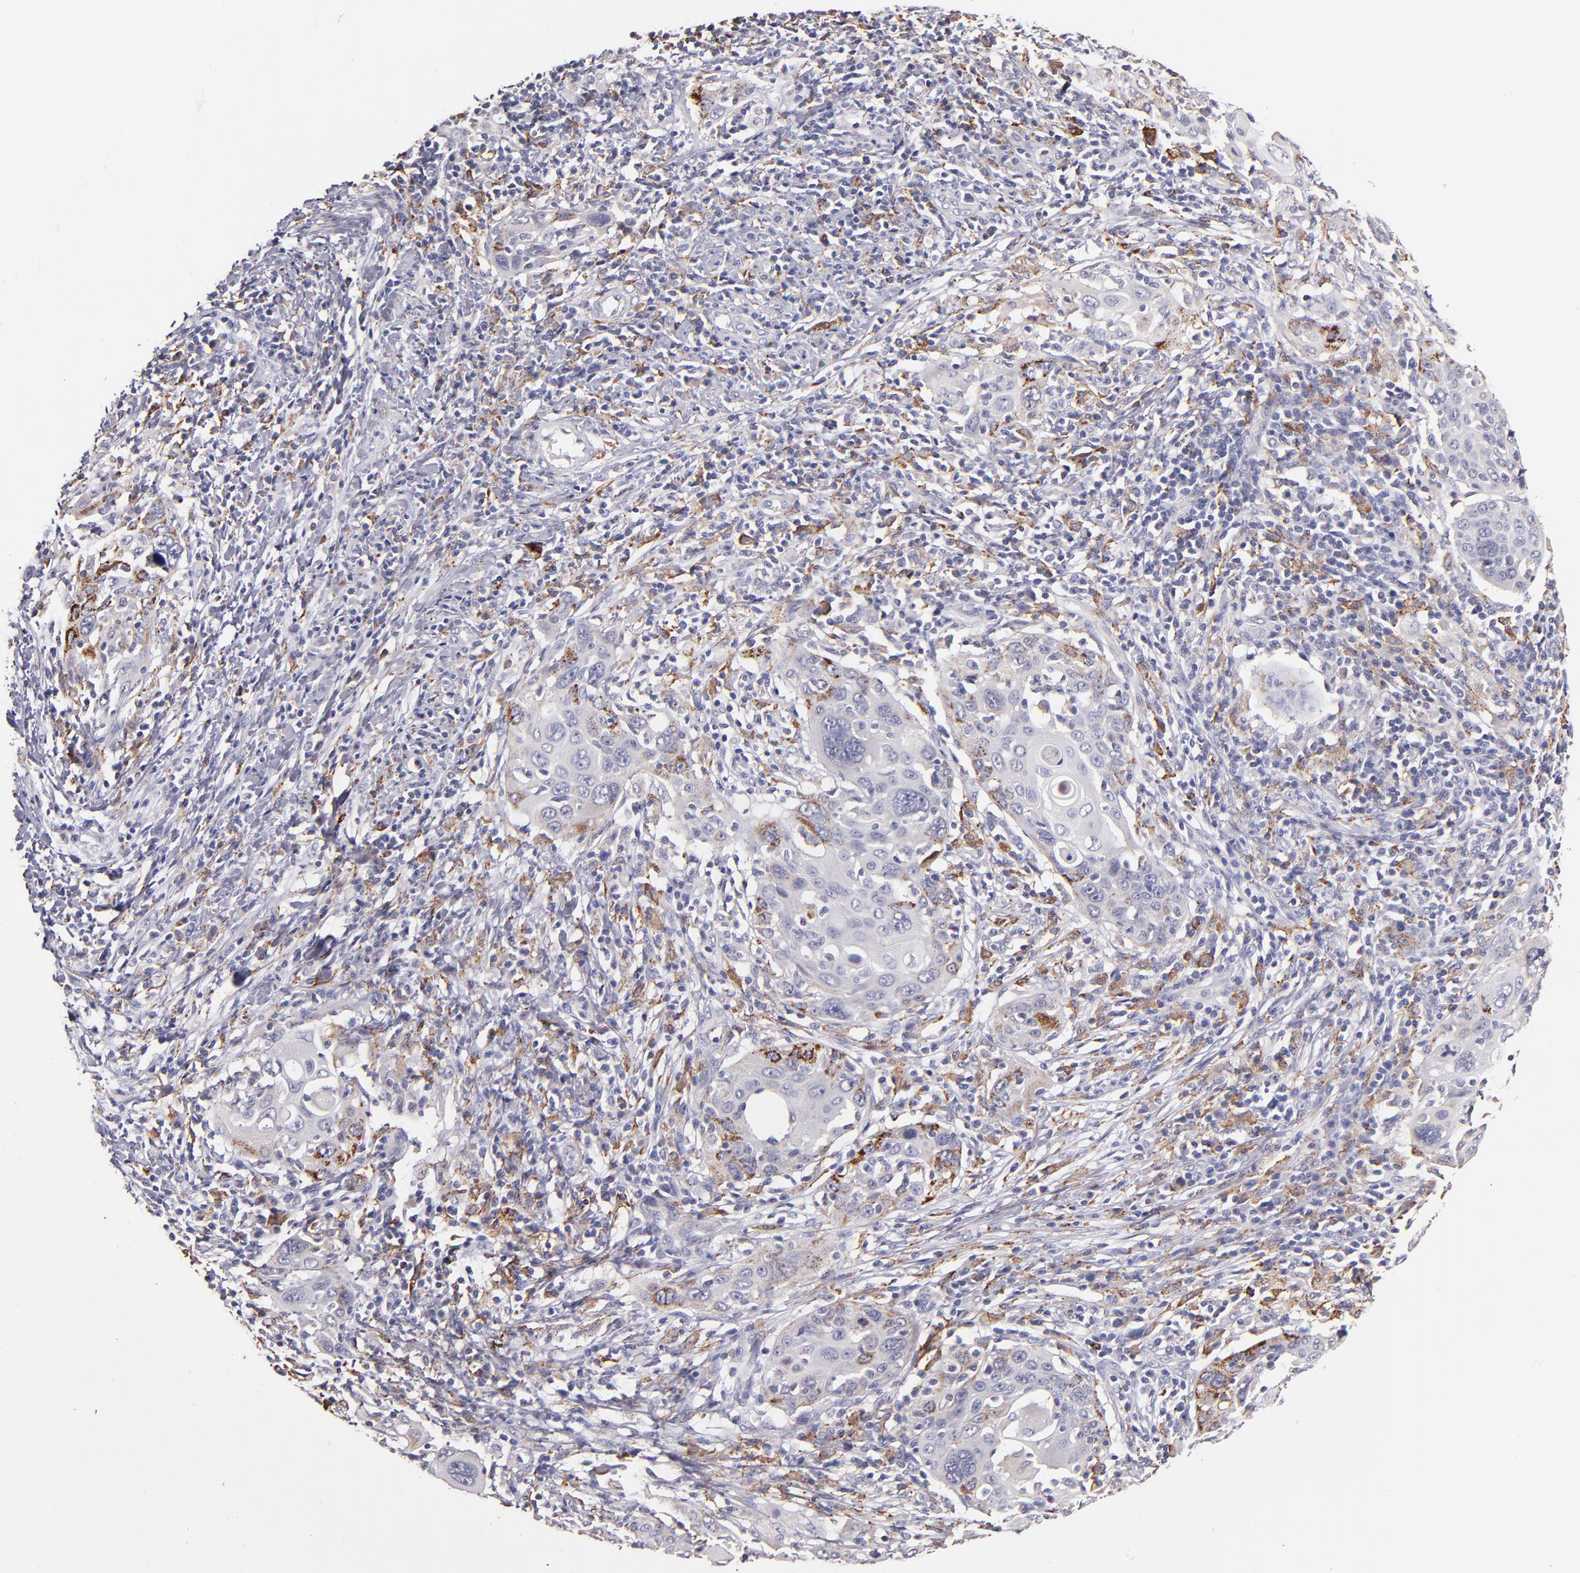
{"staining": {"intensity": "moderate", "quantity": "<25%", "location": "cytoplasmic/membranous"}, "tissue": "cervical cancer", "cell_type": "Tumor cells", "image_type": "cancer", "snomed": [{"axis": "morphology", "description": "Squamous cell carcinoma, NOS"}, {"axis": "topography", "description": "Cervix"}], "caption": "The histopathology image exhibits staining of cervical squamous cell carcinoma, revealing moderate cytoplasmic/membranous protein positivity (brown color) within tumor cells. (brown staining indicates protein expression, while blue staining denotes nuclei).", "gene": "GLDC", "patient": {"sex": "female", "age": 54}}